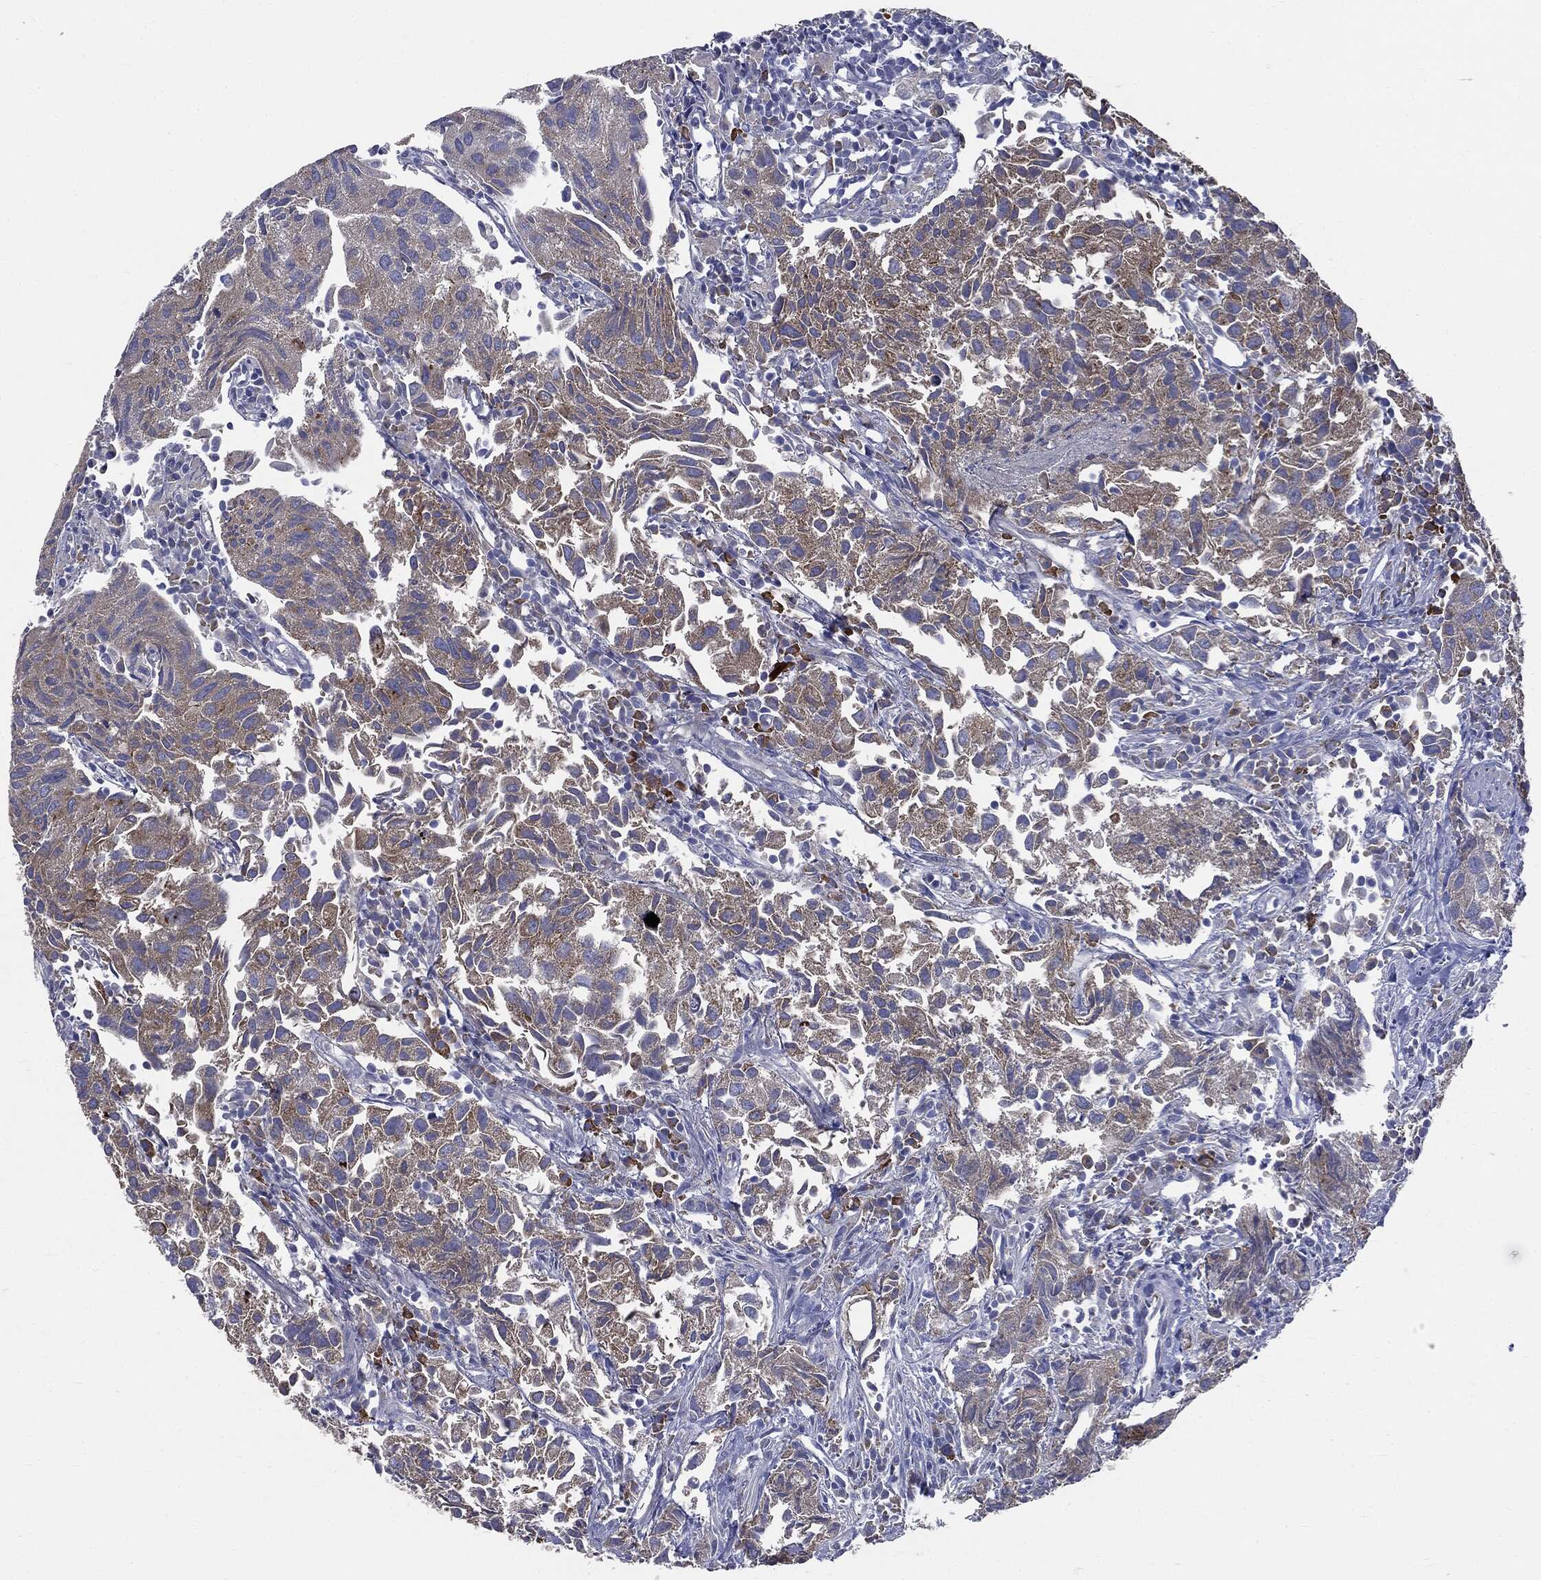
{"staining": {"intensity": "weak", "quantity": ">75%", "location": "cytoplasmic/membranous"}, "tissue": "urothelial cancer", "cell_type": "Tumor cells", "image_type": "cancer", "snomed": [{"axis": "morphology", "description": "Urothelial carcinoma, High grade"}, {"axis": "topography", "description": "Urinary bladder"}], "caption": "IHC micrograph of neoplastic tissue: human urothelial cancer stained using IHC shows low levels of weak protein expression localized specifically in the cytoplasmic/membranous of tumor cells, appearing as a cytoplasmic/membranous brown color.", "gene": "PTGS2", "patient": {"sex": "female", "age": 75}}